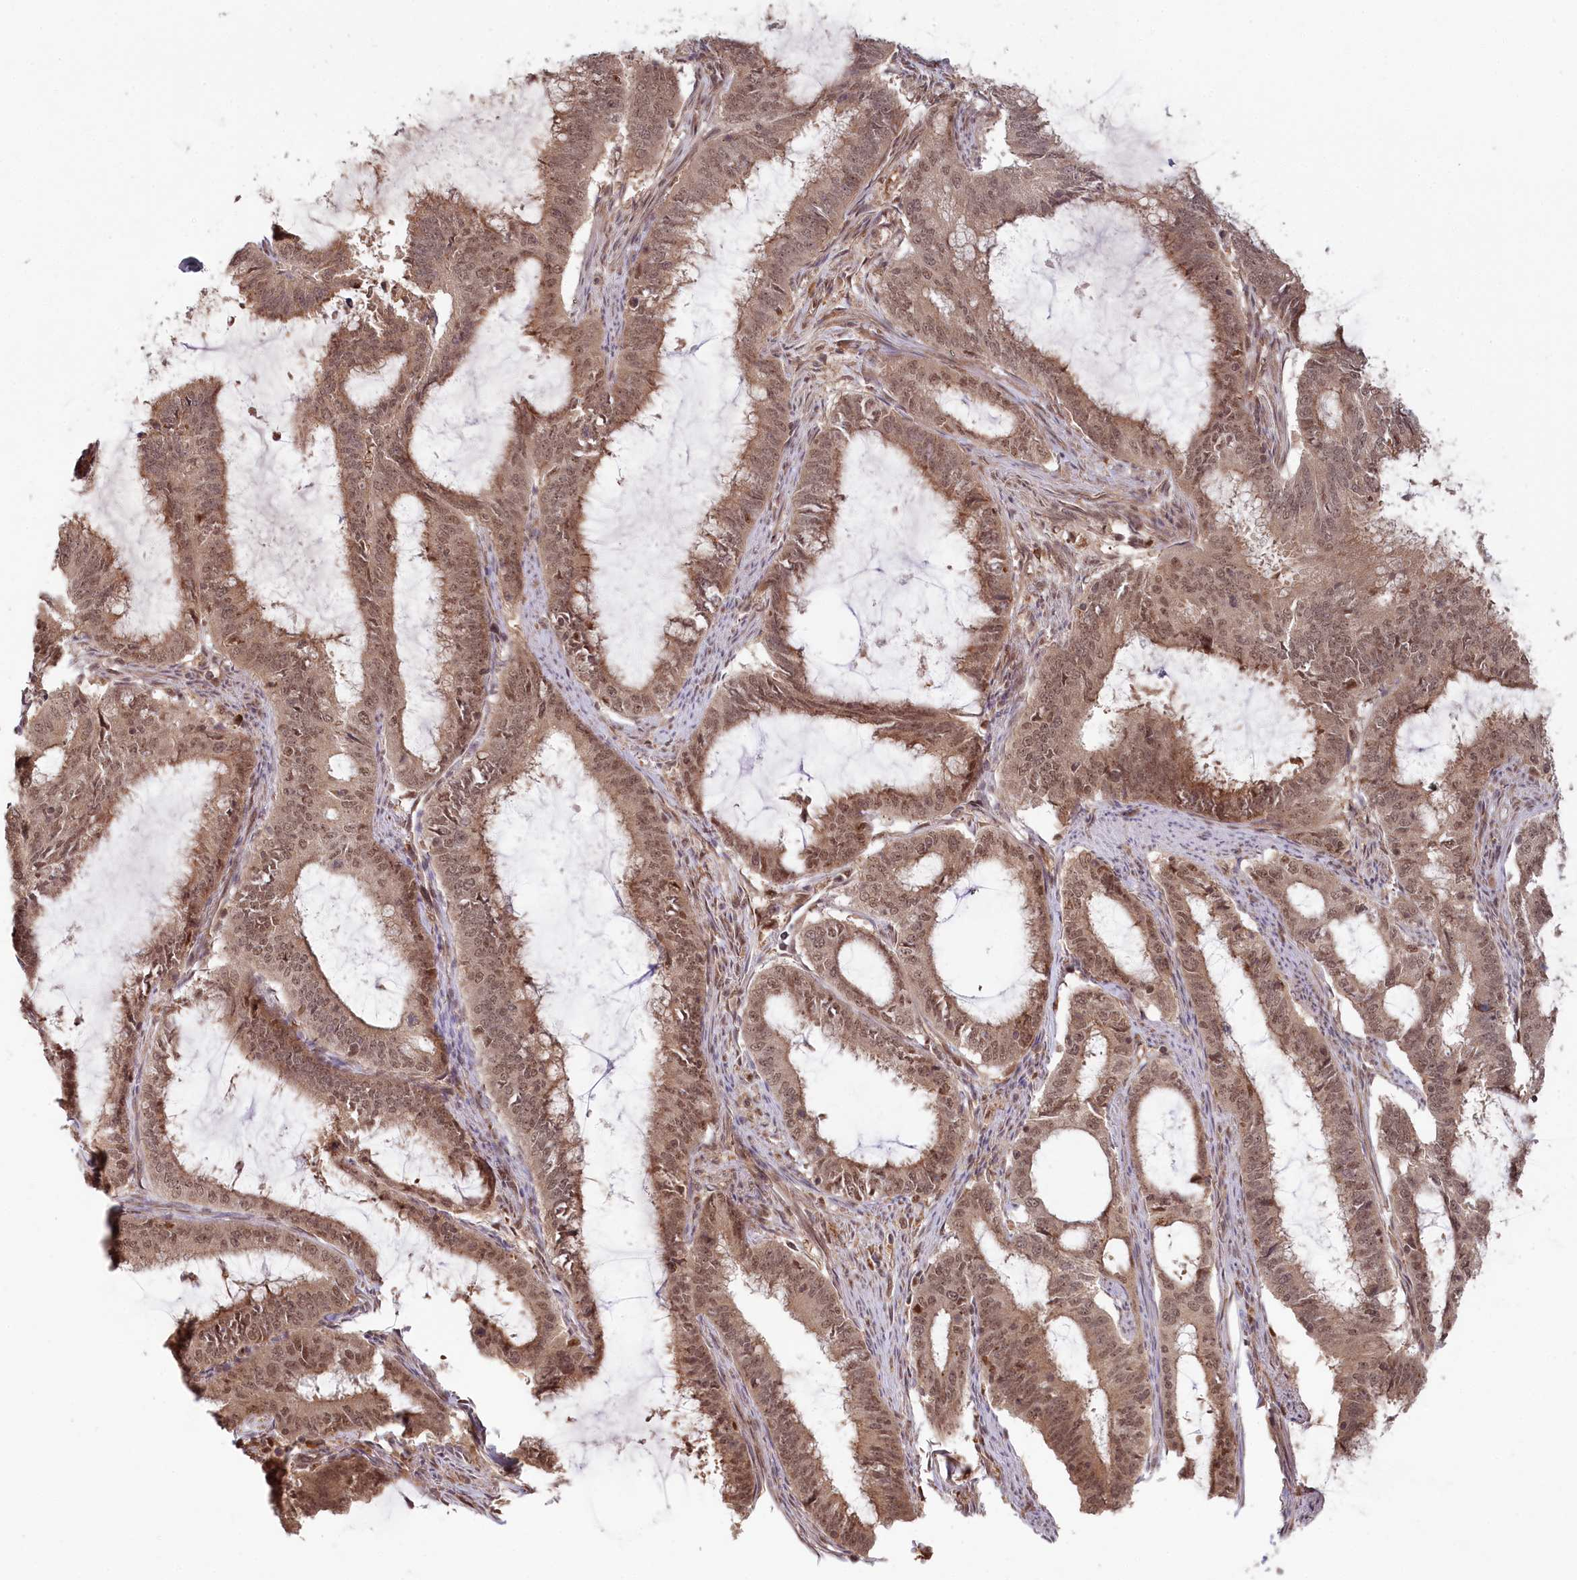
{"staining": {"intensity": "moderate", "quantity": ">75%", "location": "cytoplasmic/membranous,nuclear"}, "tissue": "endometrial cancer", "cell_type": "Tumor cells", "image_type": "cancer", "snomed": [{"axis": "morphology", "description": "Adenocarcinoma, NOS"}, {"axis": "topography", "description": "Endometrium"}], "caption": "Human adenocarcinoma (endometrial) stained for a protein (brown) demonstrates moderate cytoplasmic/membranous and nuclear positive expression in approximately >75% of tumor cells.", "gene": "WAPL", "patient": {"sex": "female", "age": 51}}